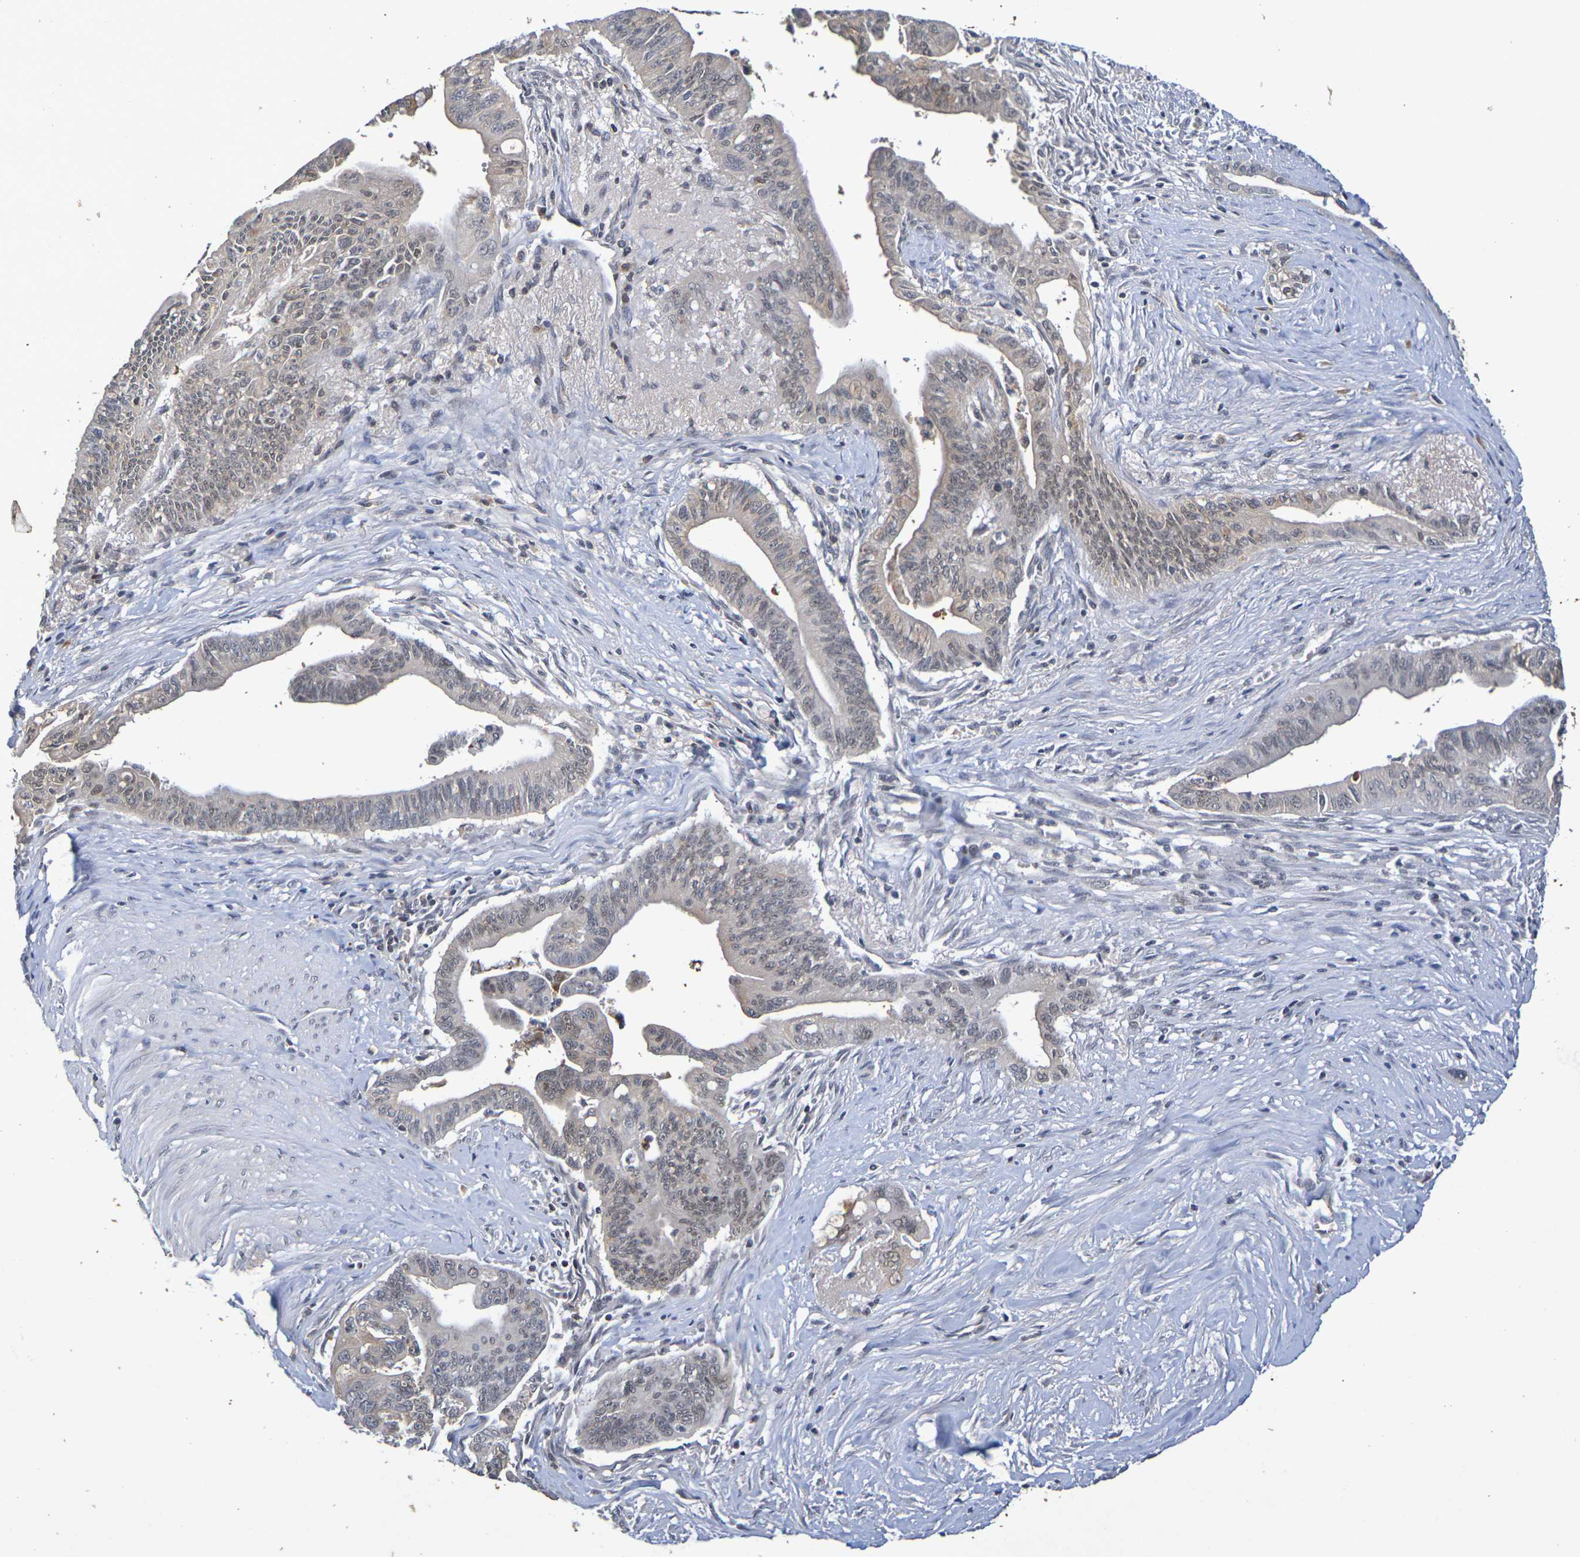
{"staining": {"intensity": "moderate", "quantity": ">75%", "location": "cytoplasmic/membranous,nuclear"}, "tissue": "pancreatic cancer", "cell_type": "Tumor cells", "image_type": "cancer", "snomed": [{"axis": "morphology", "description": "Adenocarcinoma, NOS"}, {"axis": "topography", "description": "Pancreas"}], "caption": "This photomicrograph shows immunohistochemistry (IHC) staining of pancreatic cancer, with medium moderate cytoplasmic/membranous and nuclear staining in about >75% of tumor cells.", "gene": "TERF2", "patient": {"sex": "male", "age": 70}}